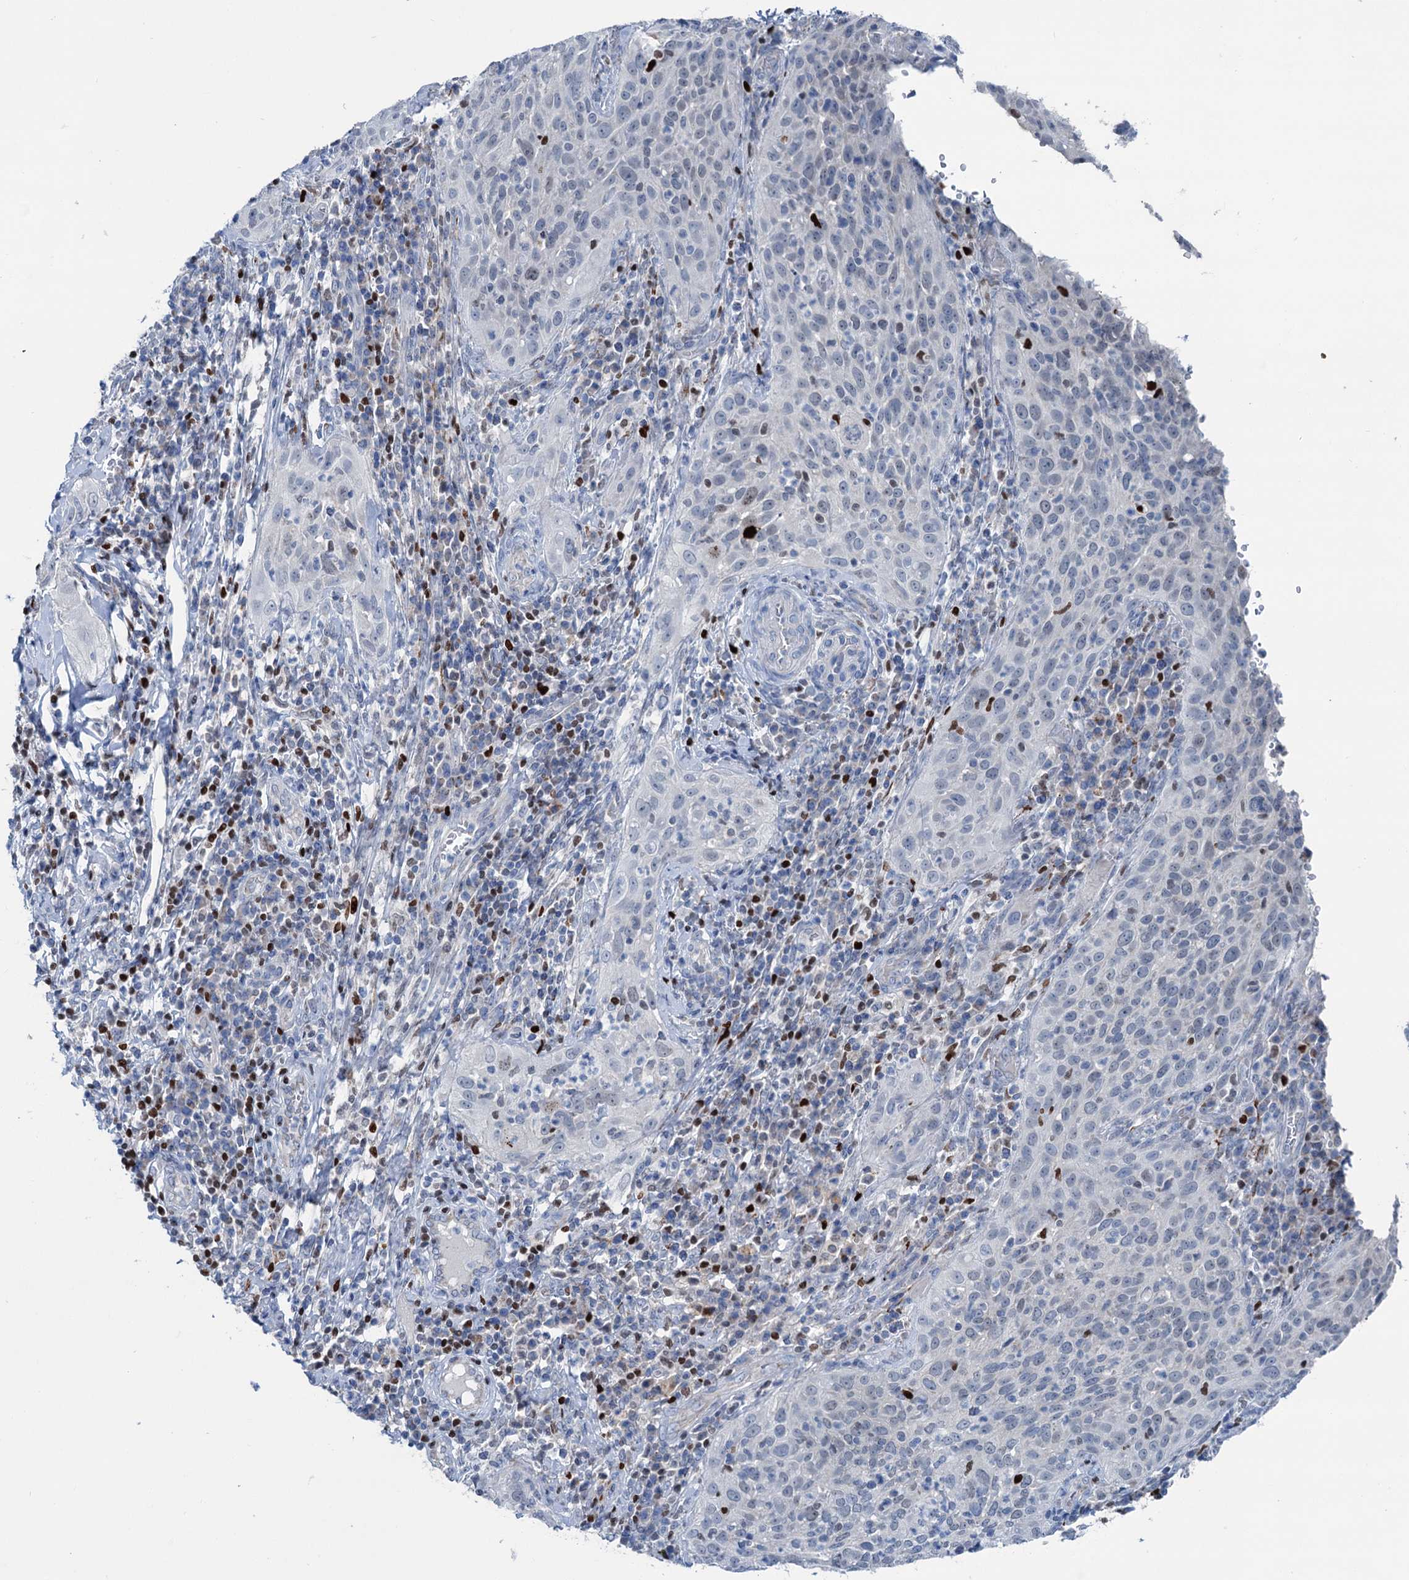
{"staining": {"intensity": "negative", "quantity": "none", "location": "none"}, "tissue": "cervical cancer", "cell_type": "Tumor cells", "image_type": "cancer", "snomed": [{"axis": "morphology", "description": "Squamous cell carcinoma, NOS"}, {"axis": "topography", "description": "Cervix"}], "caption": "Squamous cell carcinoma (cervical) was stained to show a protein in brown. There is no significant expression in tumor cells.", "gene": "ELP4", "patient": {"sex": "female", "age": 31}}